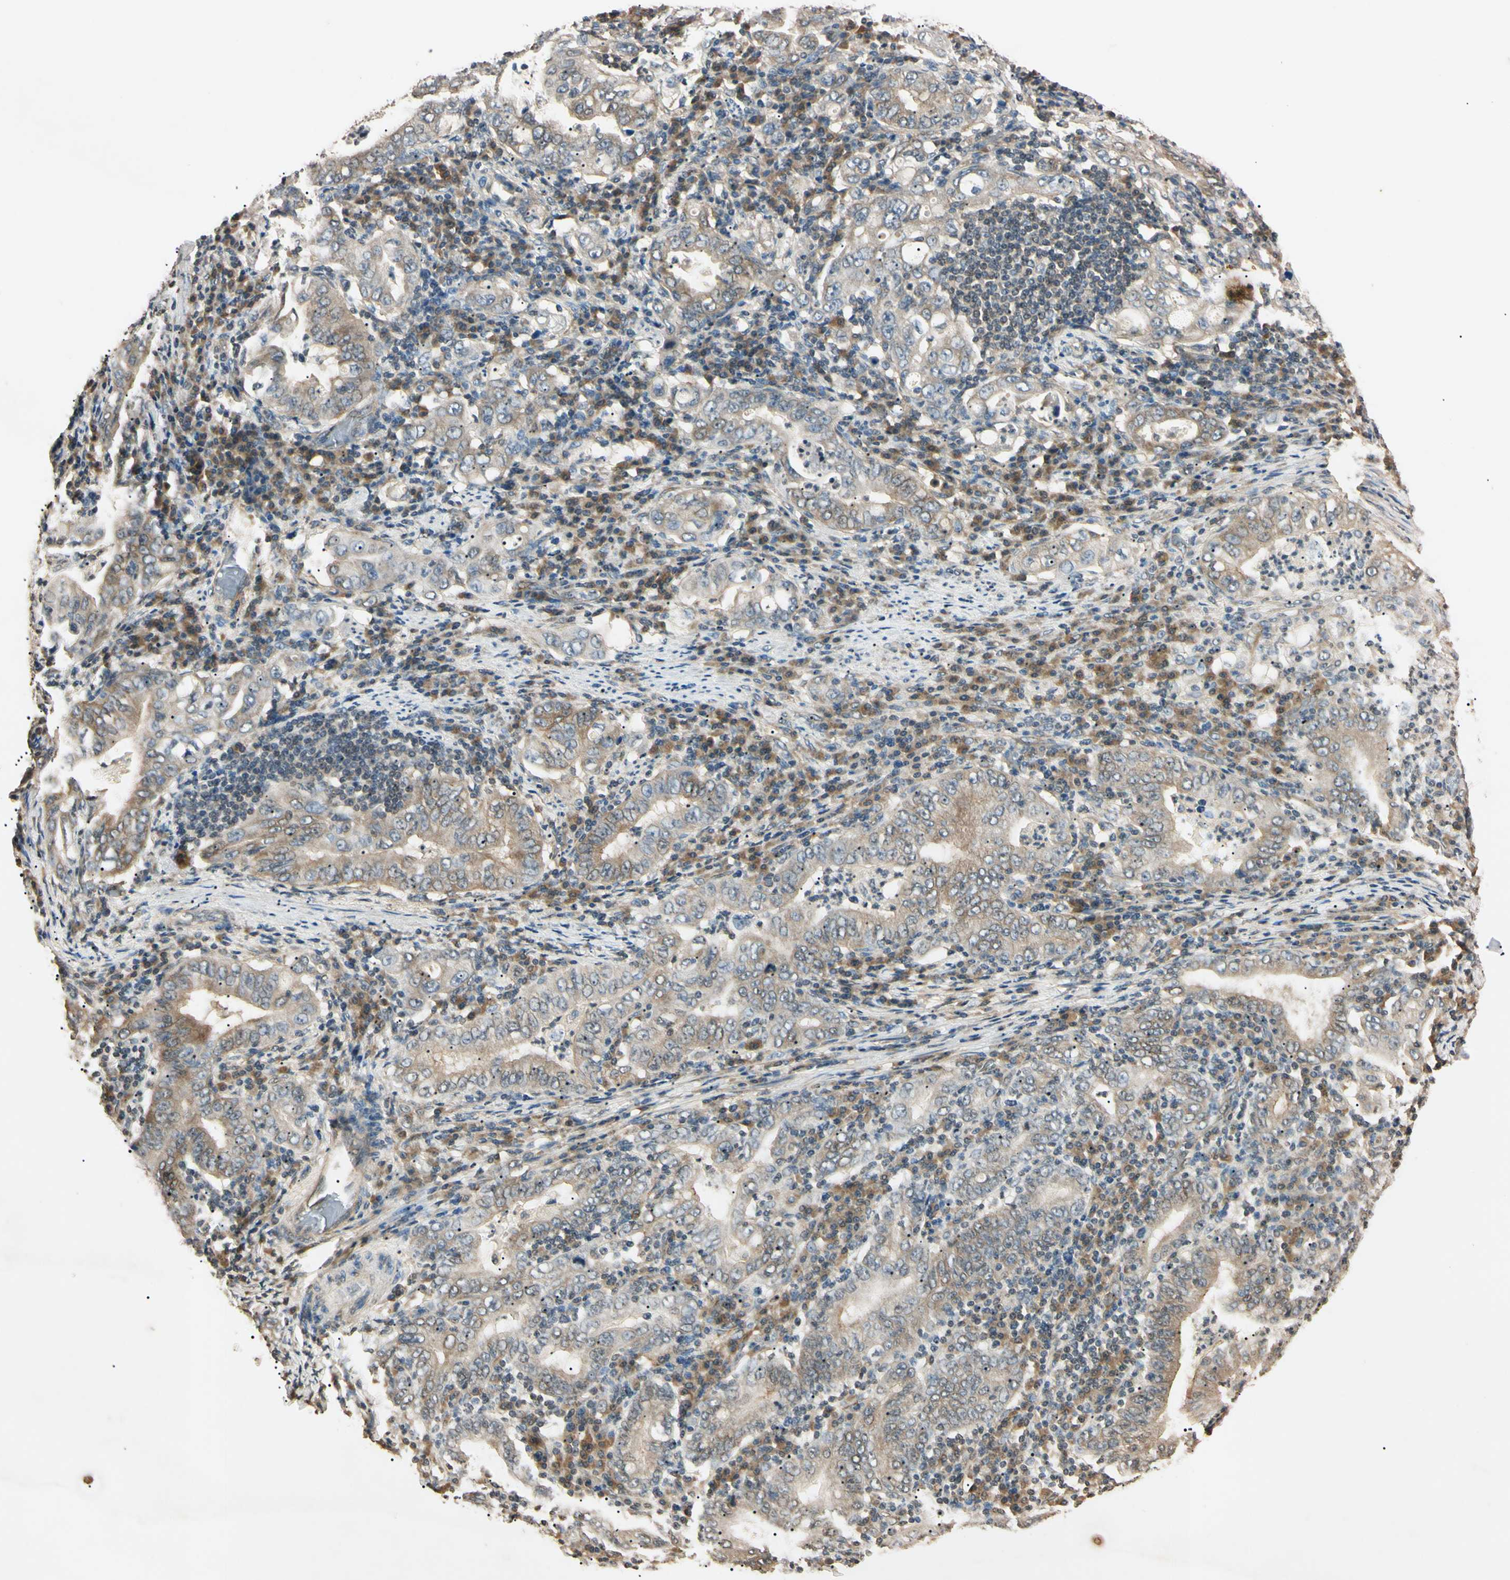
{"staining": {"intensity": "weak", "quantity": "25%-75%", "location": "cytoplasmic/membranous"}, "tissue": "stomach cancer", "cell_type": "Tumor cells", "image_type": "cancer", "snomed": [{"axis": "morphology", "description": "Normal tissue, NOS"}, {"axis": "morphology", "description": "Adenocarcinoma, NOS"}, {"axis": "topography", "description": "Esophagus"}, {"axis": "topography", "description": "Stomach, upper"}, {"axis": "topography", "description": "Peripheral nerve tissue"}], "caption": "This micrograph demonstrates IHC staining of adenocarcinoma (stomach), with low weak cytoplasmic/membranous expression in approximately 25%-75% of tumor cells.", "gene": "EPN1", "patient": {"sex": "male", "age": 62}}